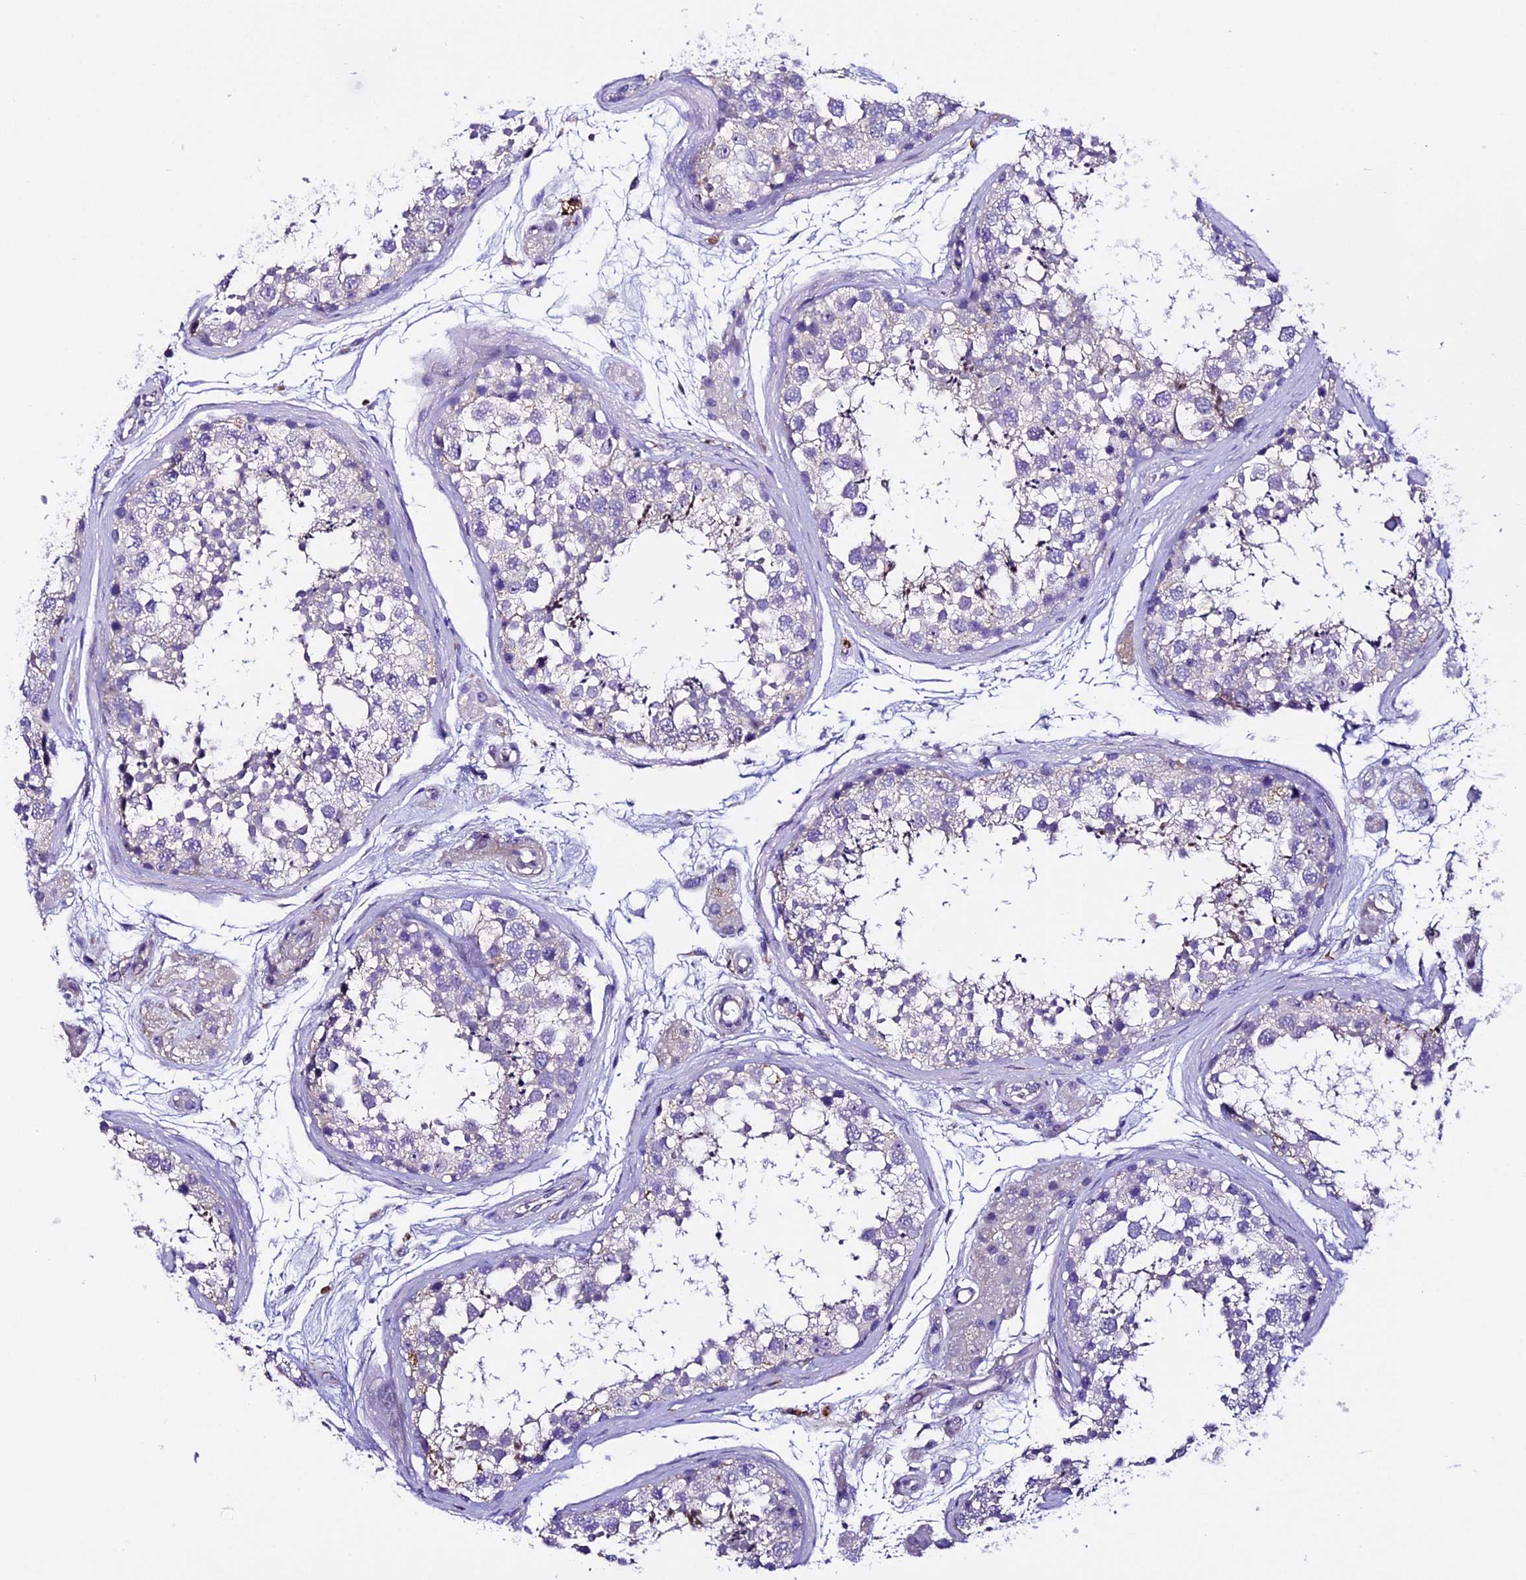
{"staining": {"intensity": "negative", "quantity": "none", "location": "none"}, "tissue": "testis", "cell_type": "Cells in seminiferous ducts", "image_type": "normal", "snomed": [{"axis": "morphology", "description": "Normal tissue, NOS"}, {"axis": "topography", "description": "Testis"}], "caption": "This is an IHC photomicrograph of unremarkable human testis. There is no positivity in cells in seminiferous ducts.", "gene": "NOD2", "patient": {"sex": "male", "age": 56}}